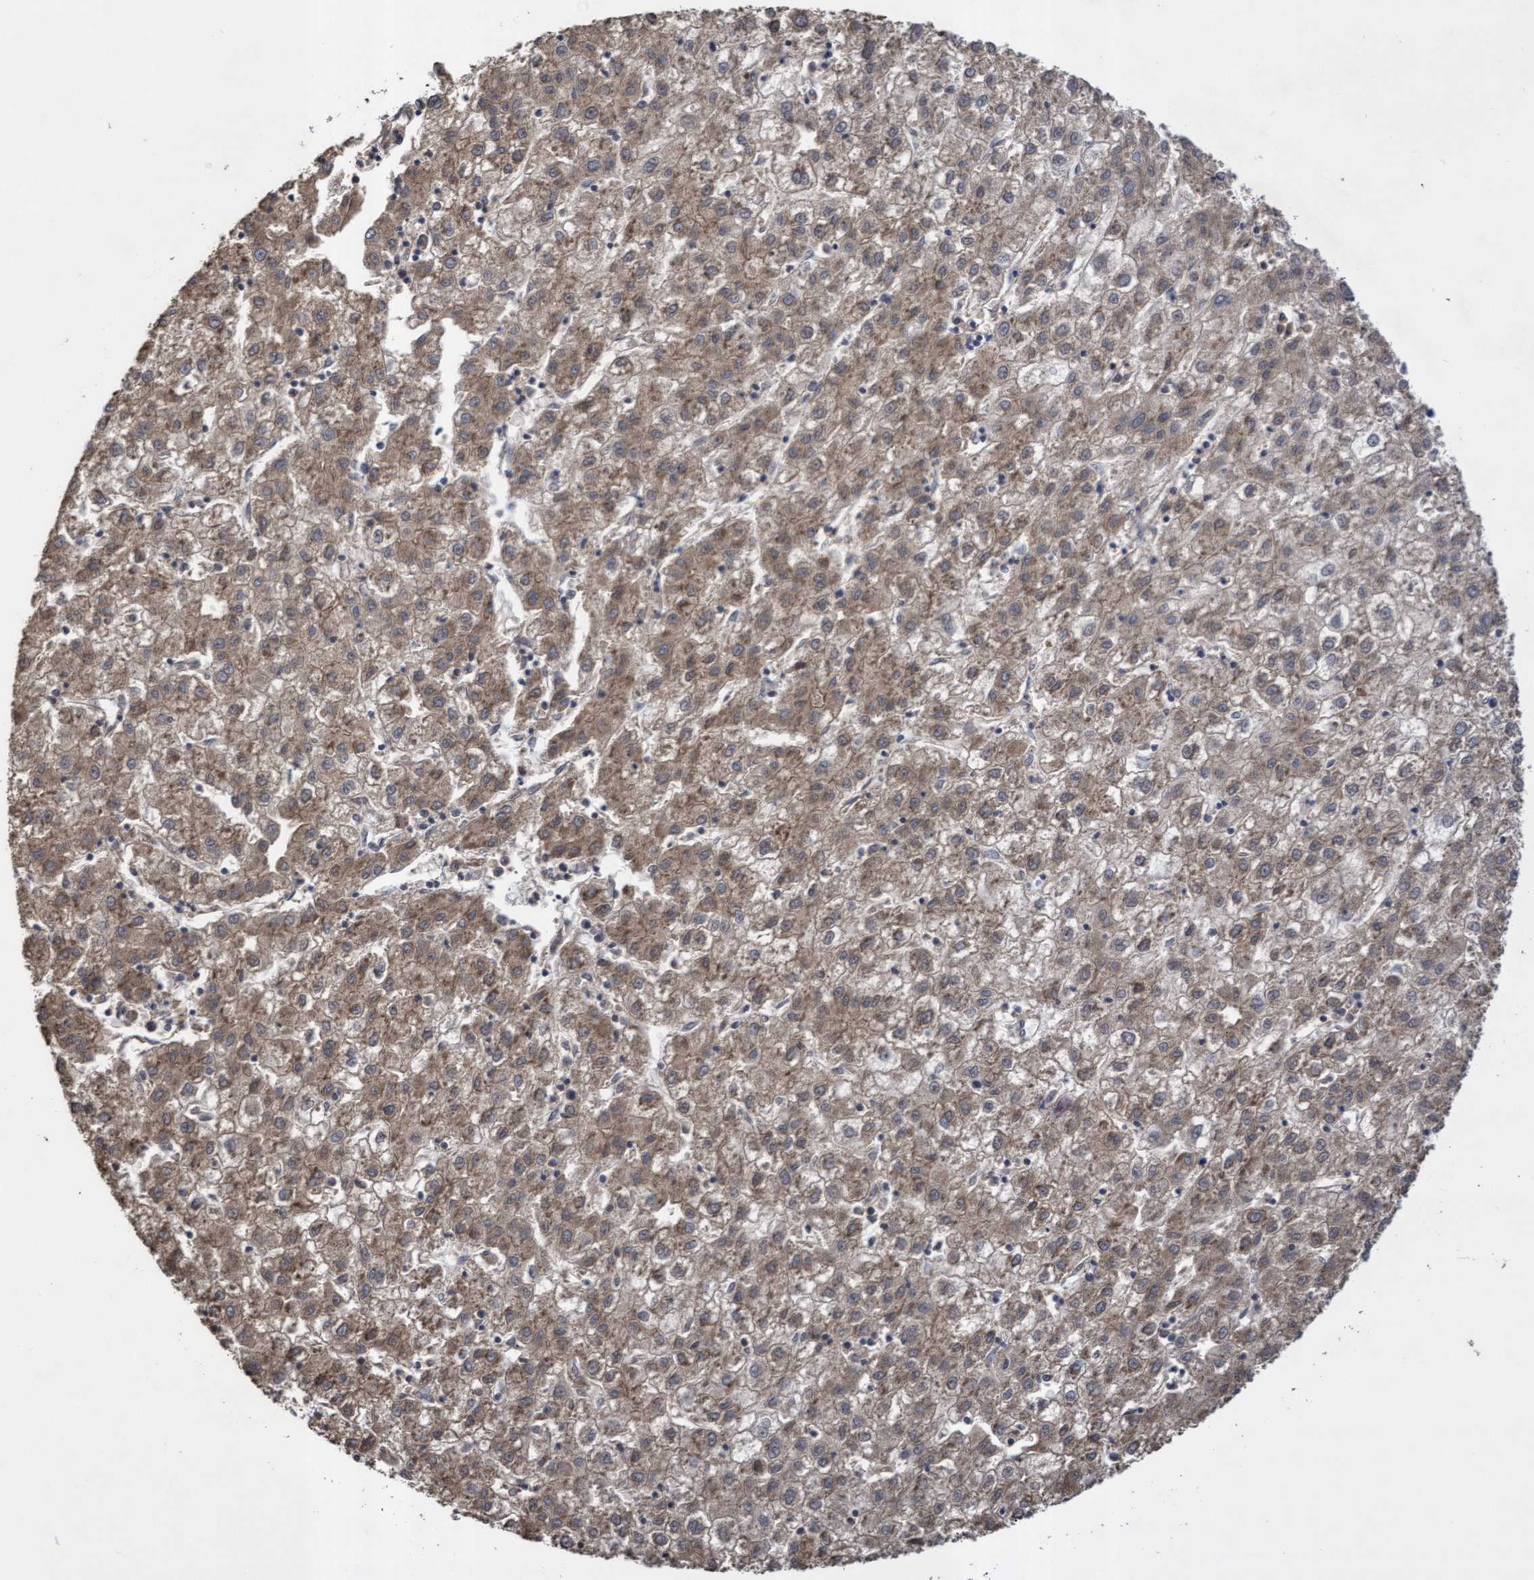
{"staining": {"intensity": "weak", "quantity": "25%-75%", "location": "cytoplasmic/membranous"}, "tissue": "liver cancer", "cell_type": "Tumor cells", "image_type": "cancer", "snomed": [{"axis": "morphology", "description": "Carcinoma, Hepatocellular, NOS"}, {"axis": "topography", "description": "Liver"}], "caption": "Protein expression analysis of liver cancer shows weak cytoplasmic/membranous positivity in approximately 25%-75% of tumor cells.", "gene": "COBL", "patient": {"sex": "male", "age": 72}}